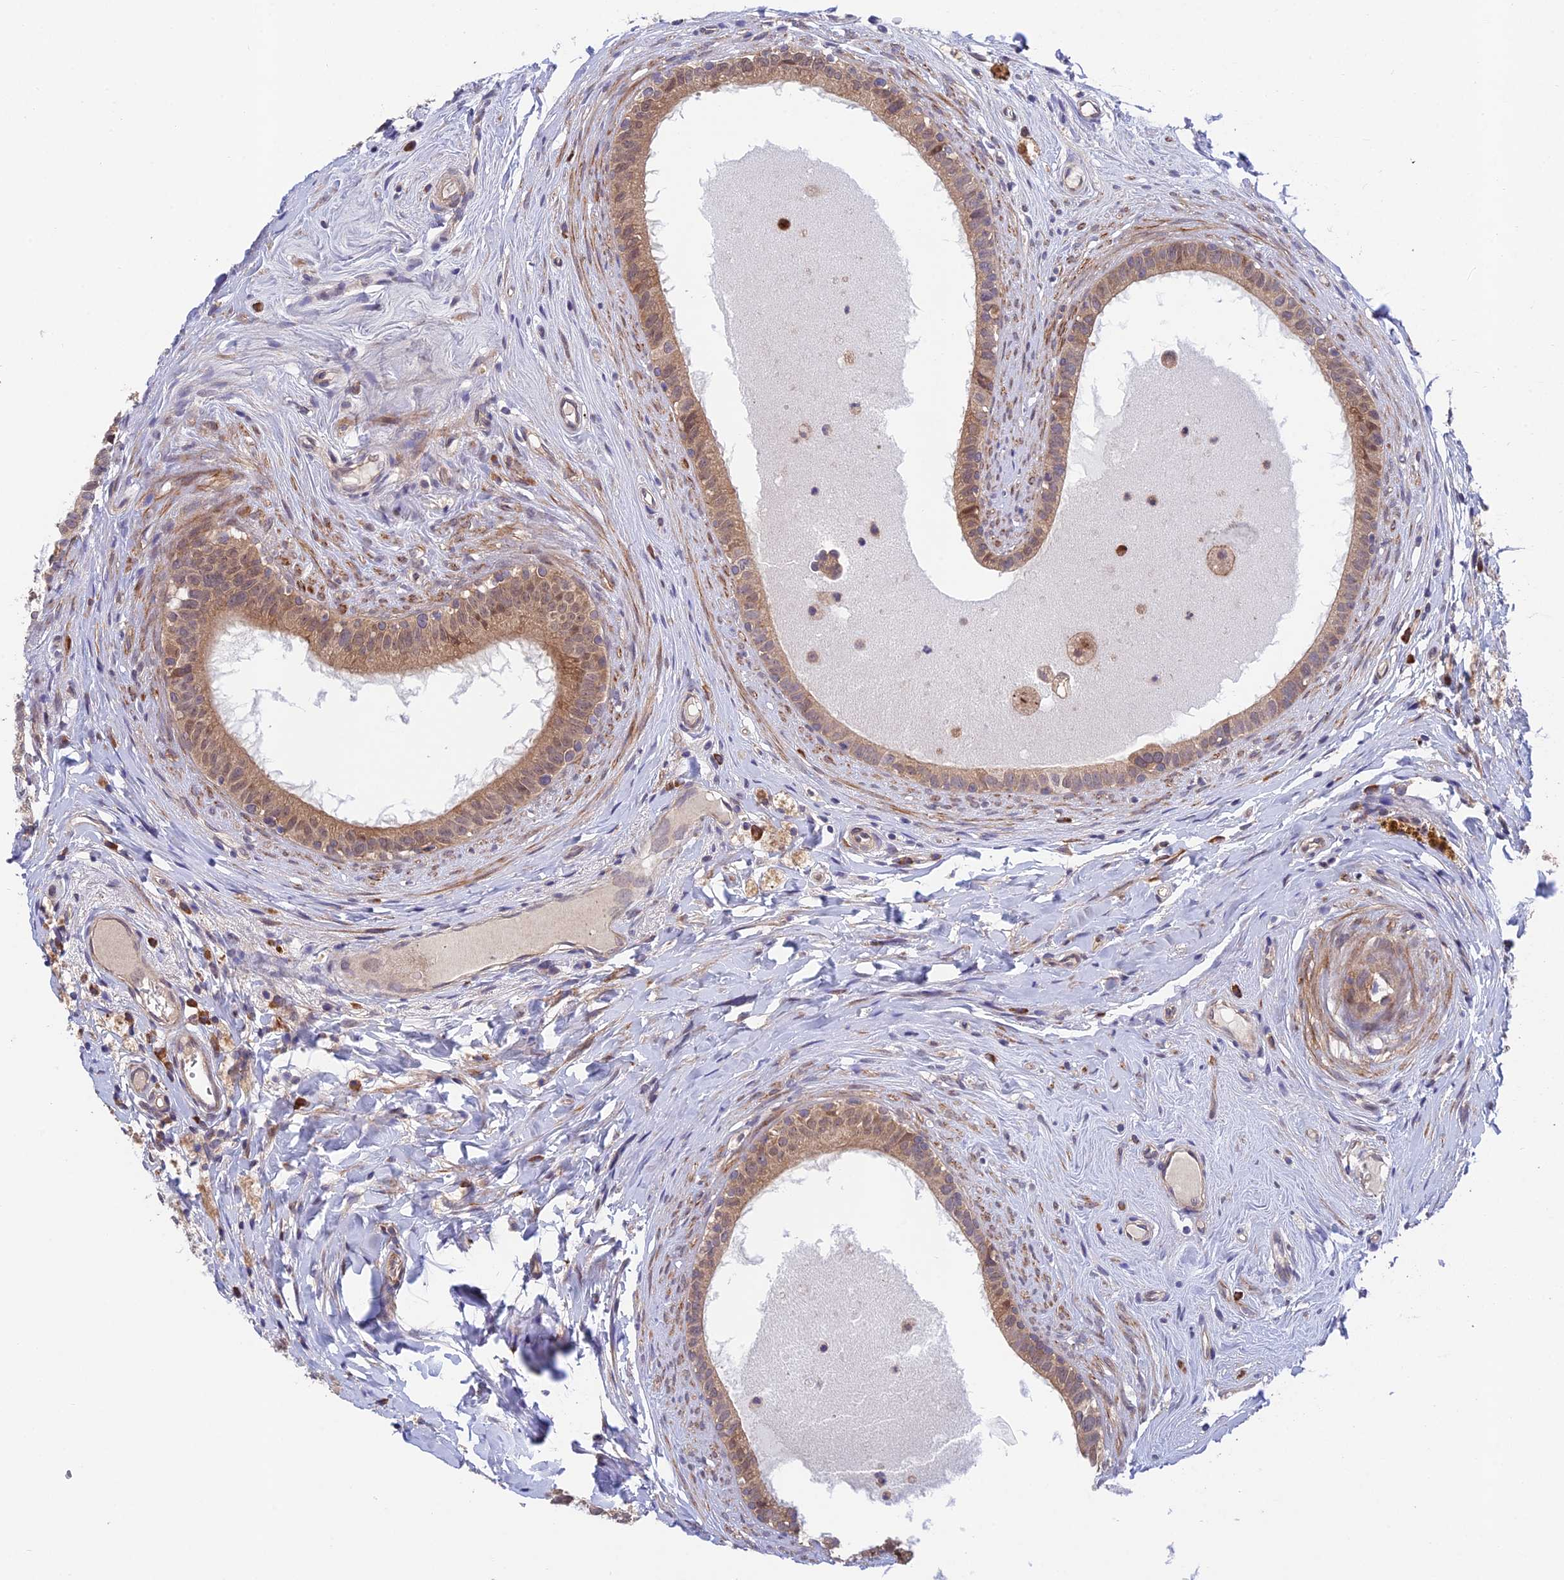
{"staining": {"intensity": "moderate", "quantity": ">75%", "location": "cytoplasmic/membranous,nuclear"}, "tissue": "epididymis", "cell_type": "Glandular cells", "image_type": "normal", "snomed": [{"axis": "morphology", "description": "Normal tissue, NOS"}, {"axis": "topography", "description": "Epididymis"}], "caption": "Protein analysis of normal epididymis demonstrates moderate cytoplasmic/membranous,nuclear positivity in about >75% of glandular cells.", "gene": "UROS", "patient": {"sex": "male", "age": 80}}